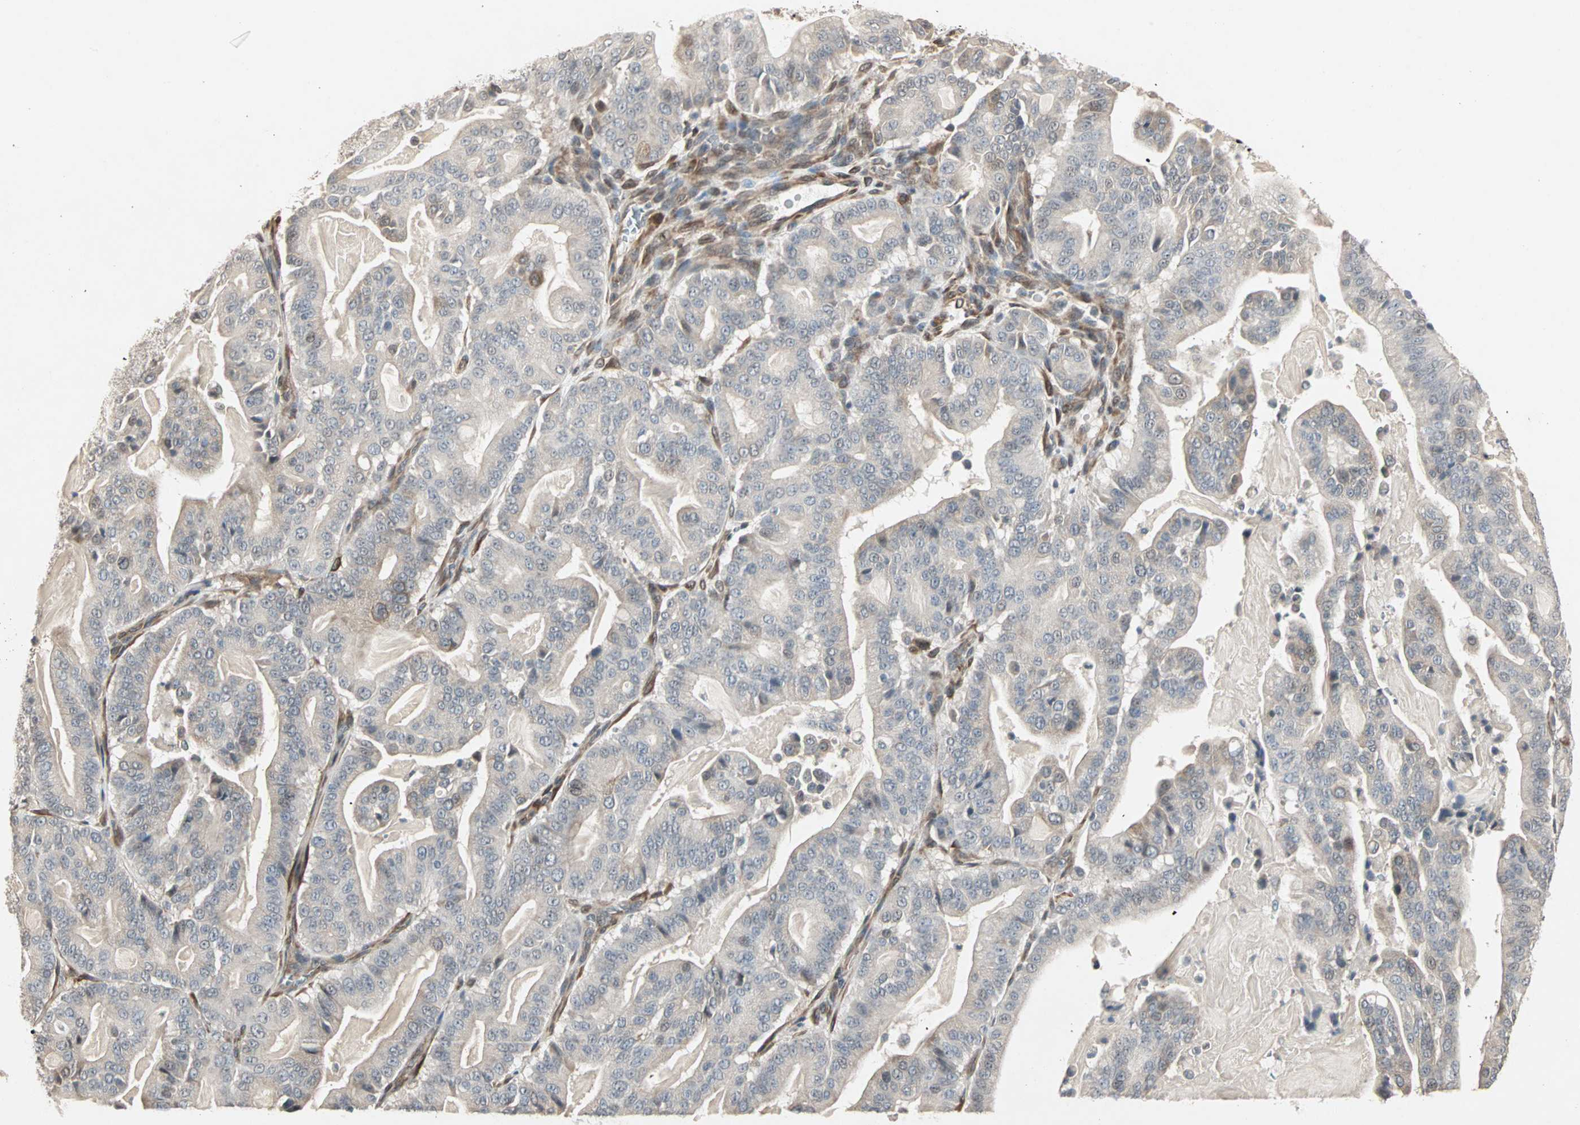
{"staining": {"intensity": "negative", "quantity": "none", "location": "none"}, "tissue": "pancreatic cancer", "cell_type": "Tumor cells", "image_type": "cancer", "snomed": [{"axis": "morphology", "description": "Adenocarcinoma, NOS"}, {"axis": "topography", "description": "Pancreas"}], "caption": "Protein analysis of adenocarcinoma (pancreatic) reveals no significant staining in tumor cells.", "gene": "TRPV4", "patient": {"sex": "male", "age": 63}}